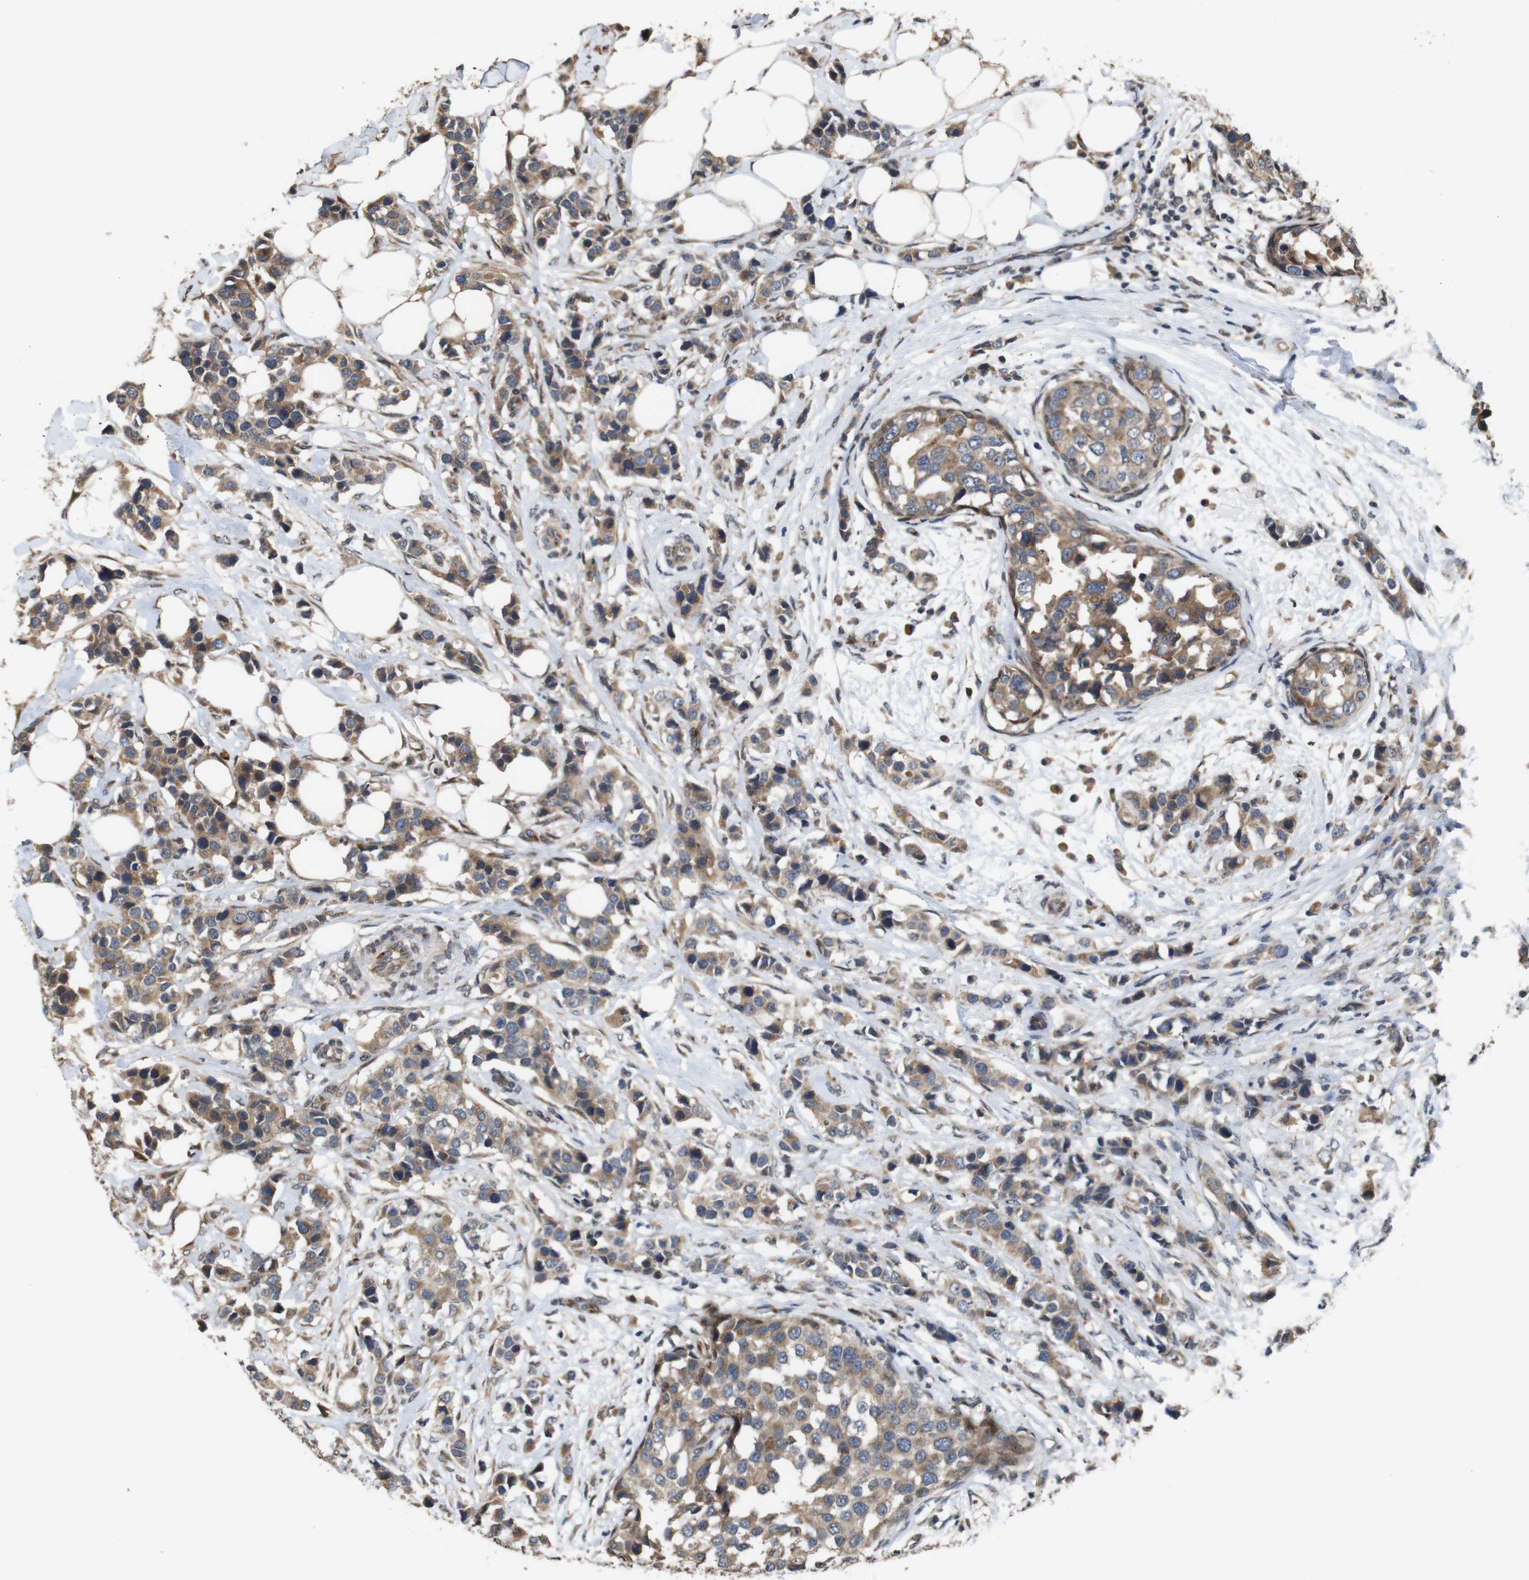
{"staining": {"intensity": "moderate", "quantity": ">75%", "location": "cytoplasmic/membranous"}, "tissue": "breast cancer", "cell_type": "Tumor cells", "image_type": "cancer", "snomed": [{"axis": "morphology", "description": "Normal tissue, NOS"}, {"axis": "morphology", "description": "Duct carcinoma"}, {"axis": "topography", "description": "Breast"}], "caption": "IHC histopathology image of neoplastic tissue: human breast cancer stained using immunohistochemistry (IHC) reveals medium levels of moderate protein expression localized specifically in the cytoplasmic/membranous of tumor cells, appearing as a cytoplasmic/membranous brown color.", "gene": "EFCAB14", "patient": {"sex": "female", "age": 50}}